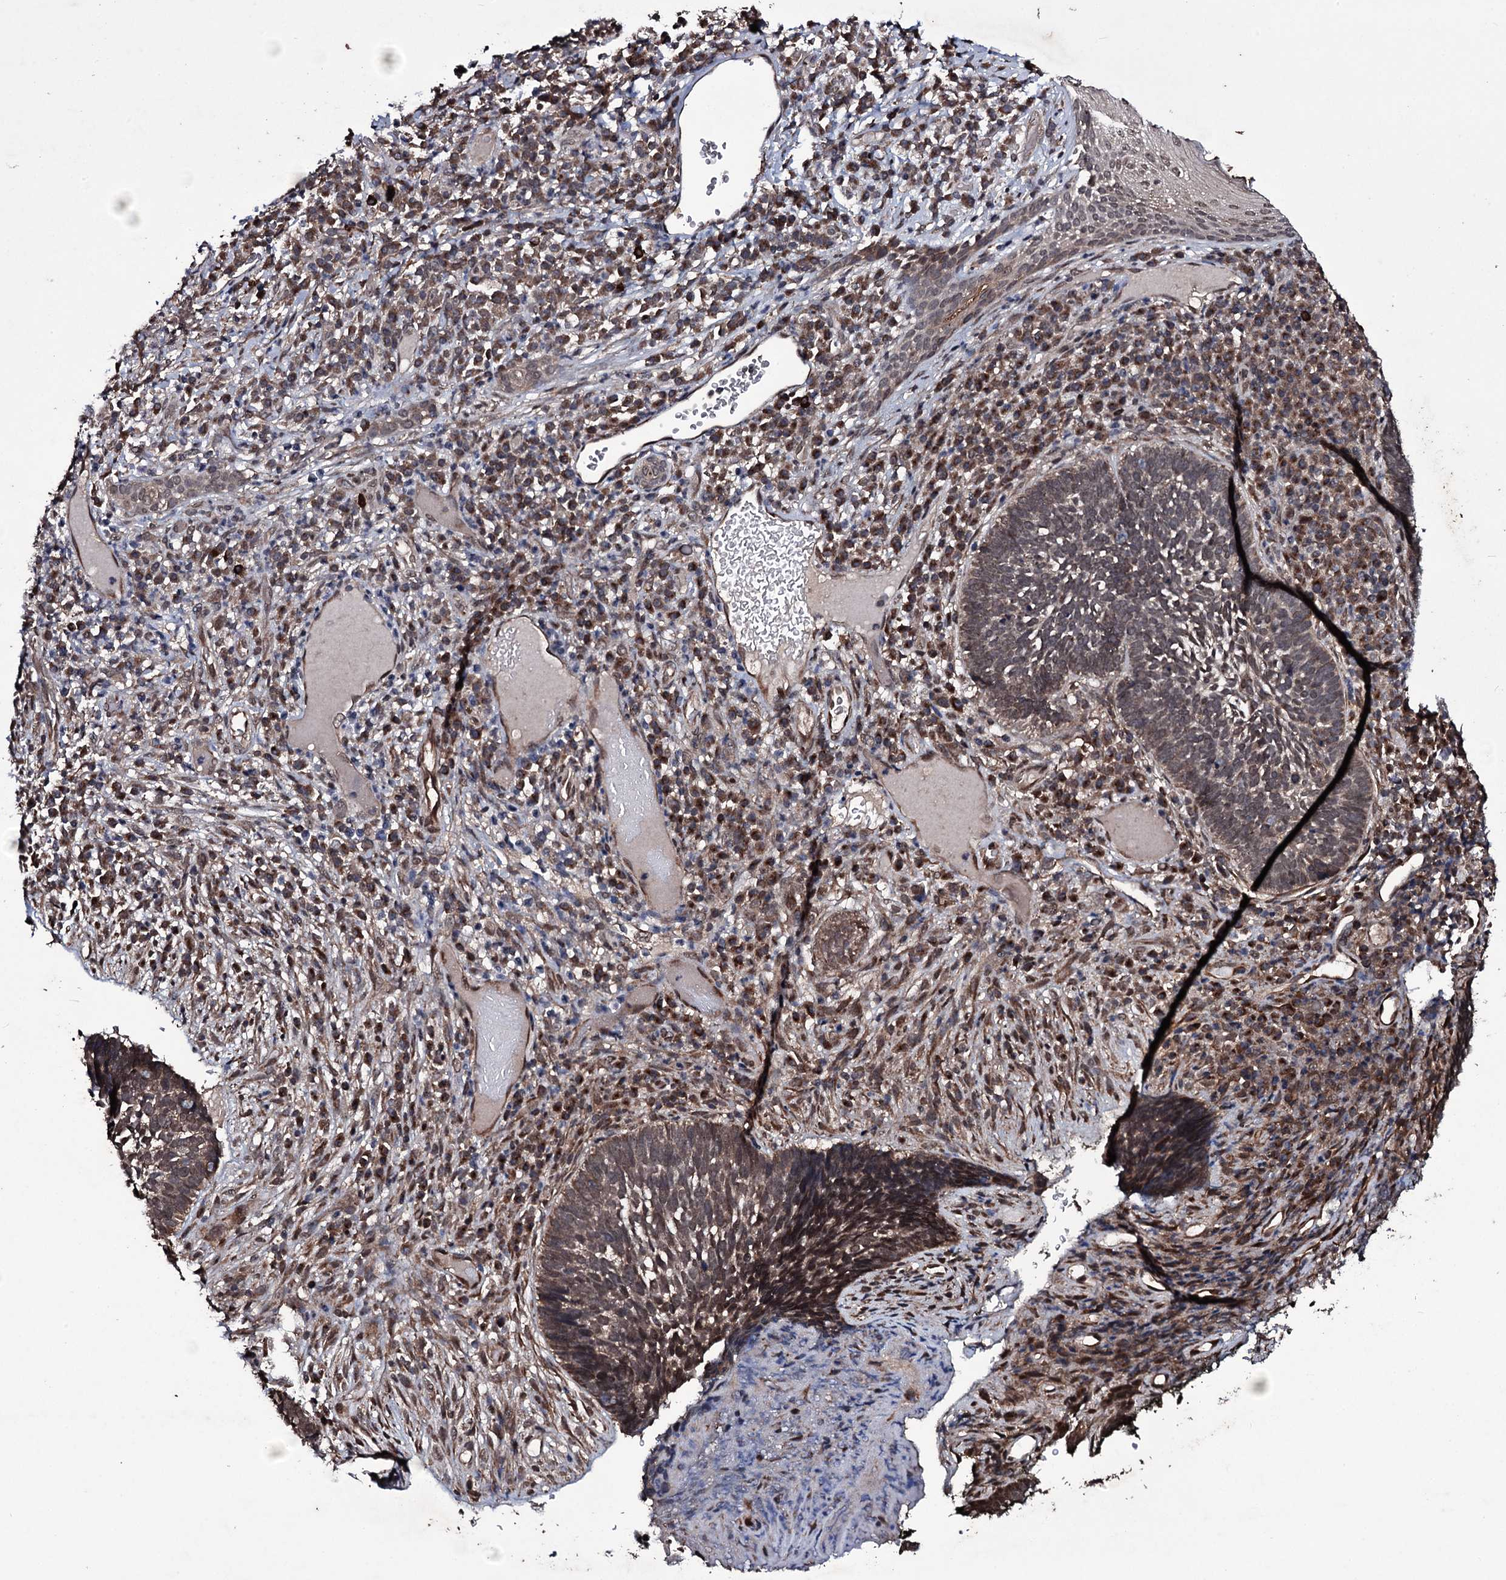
{"staining": {"intensity": "weak", "quantity": "25%-75%", "location": "cytoplasmic/membranous"}, "tissue": "skin cancer", "cell_type": "Tumor cells", "image_type": "cancer", "snomed": [{"axis": "morphology", "description": "Basal cell carcinoma"}, {"axis": "topography", "description": "Skin"}], "caption": "Tumor cells demonstrate low levels of weak cytoplasmic/membranous expression in about 25%-75% of cells in human skin cancer (basal cell carcinoma).", "gene": "MRPS31", "patient": {"sex": "male", "age": 88}}